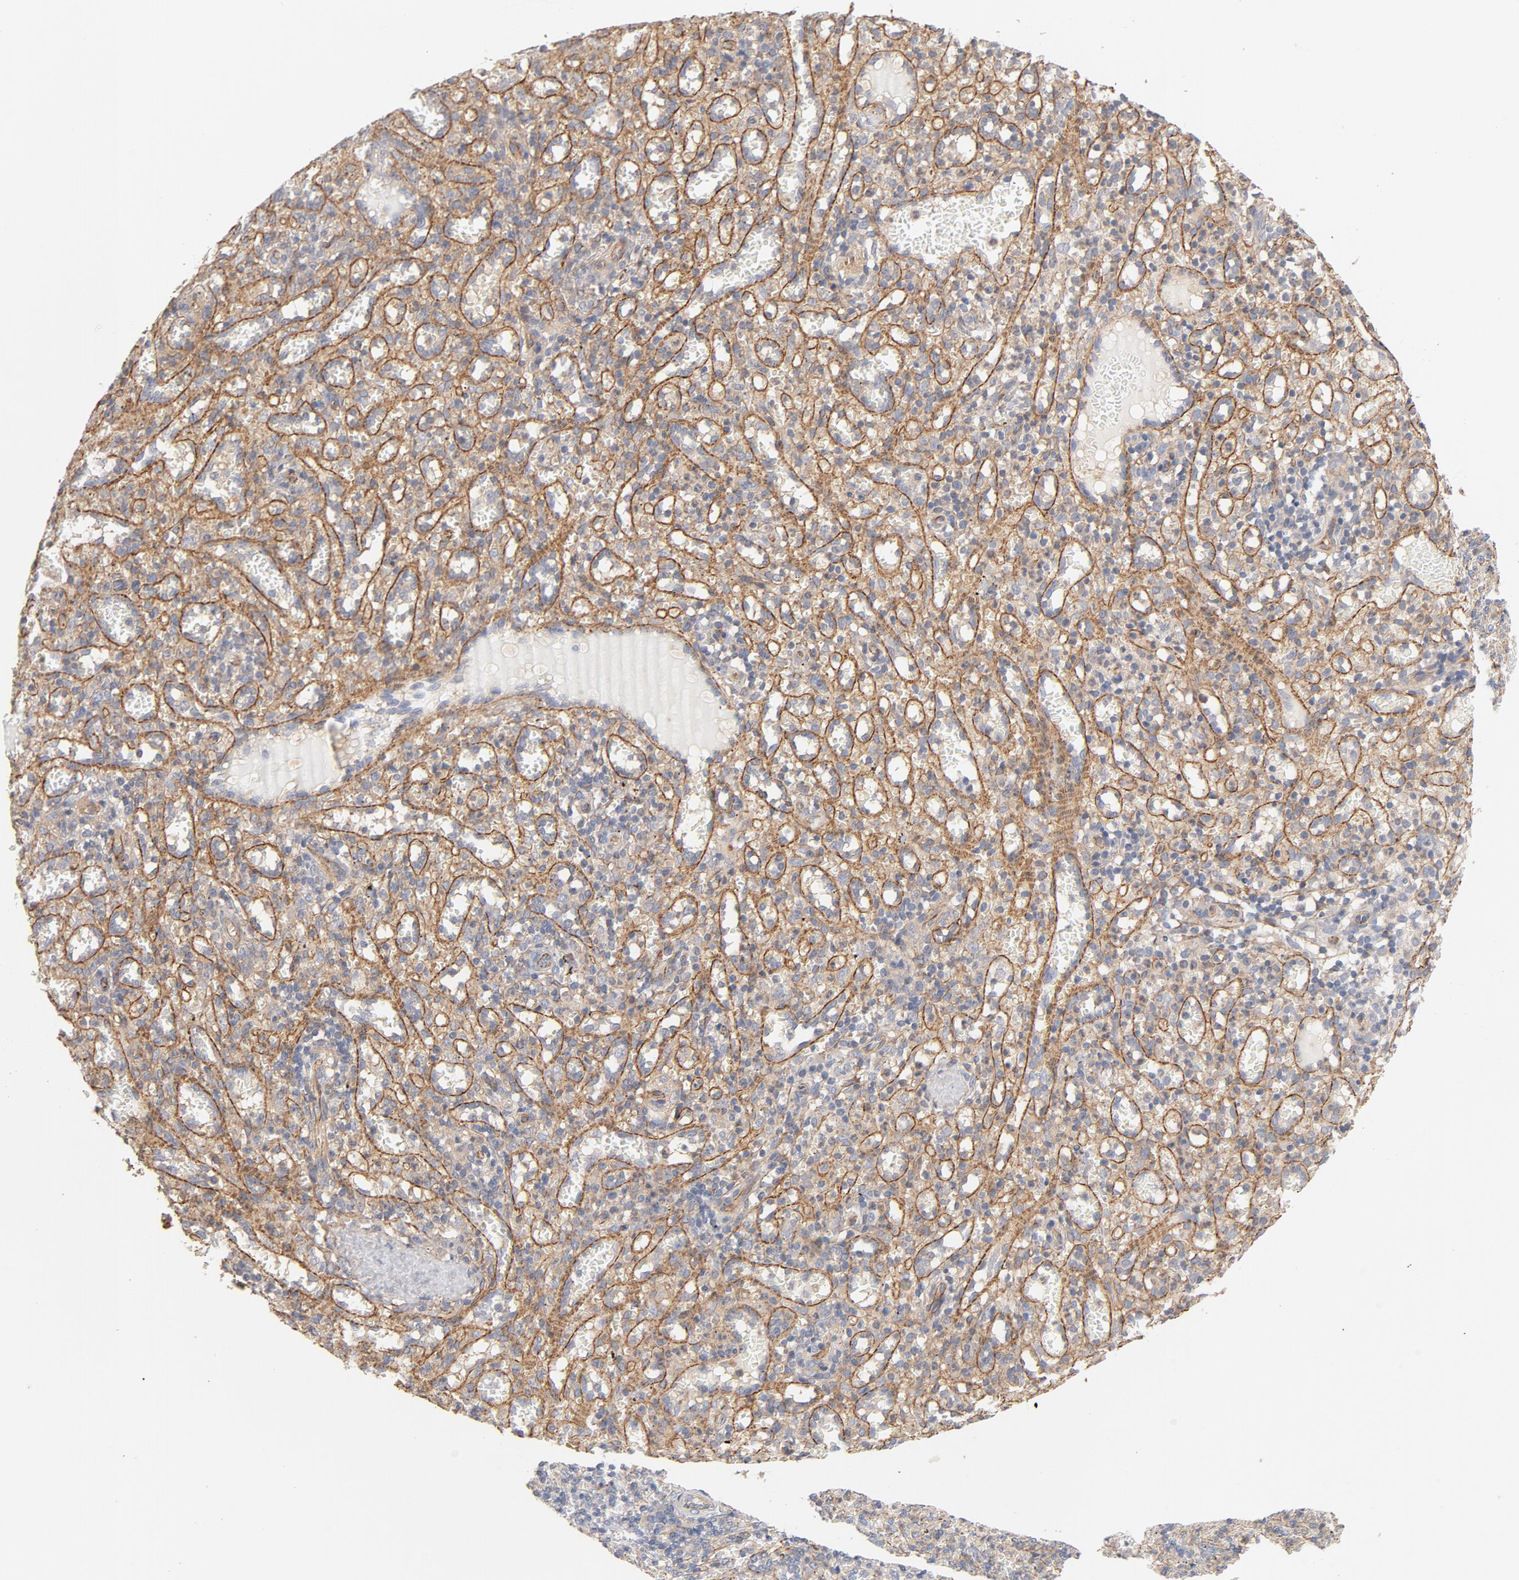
{"staining": {"intensity": "weak", "quantity": "25%-75%", "location": "cytoplasmic/membranous"}, "tissue": "spleen", "cell_type": "Cells in red pulp", "image_type": "normal", "snomed": [{"axis": "morphology", "description": "Normal tissue, NOS"}, {"axis": "topography", "description": "Spleen"}], "caption": "A low amount of weak cytoplasmic/membranous staining is appreciated in about 25%-75% of cells in red pulp in unremarkable spleen.", "gene": "STRN3", "patient": {"sex": "female", "age": 10}}